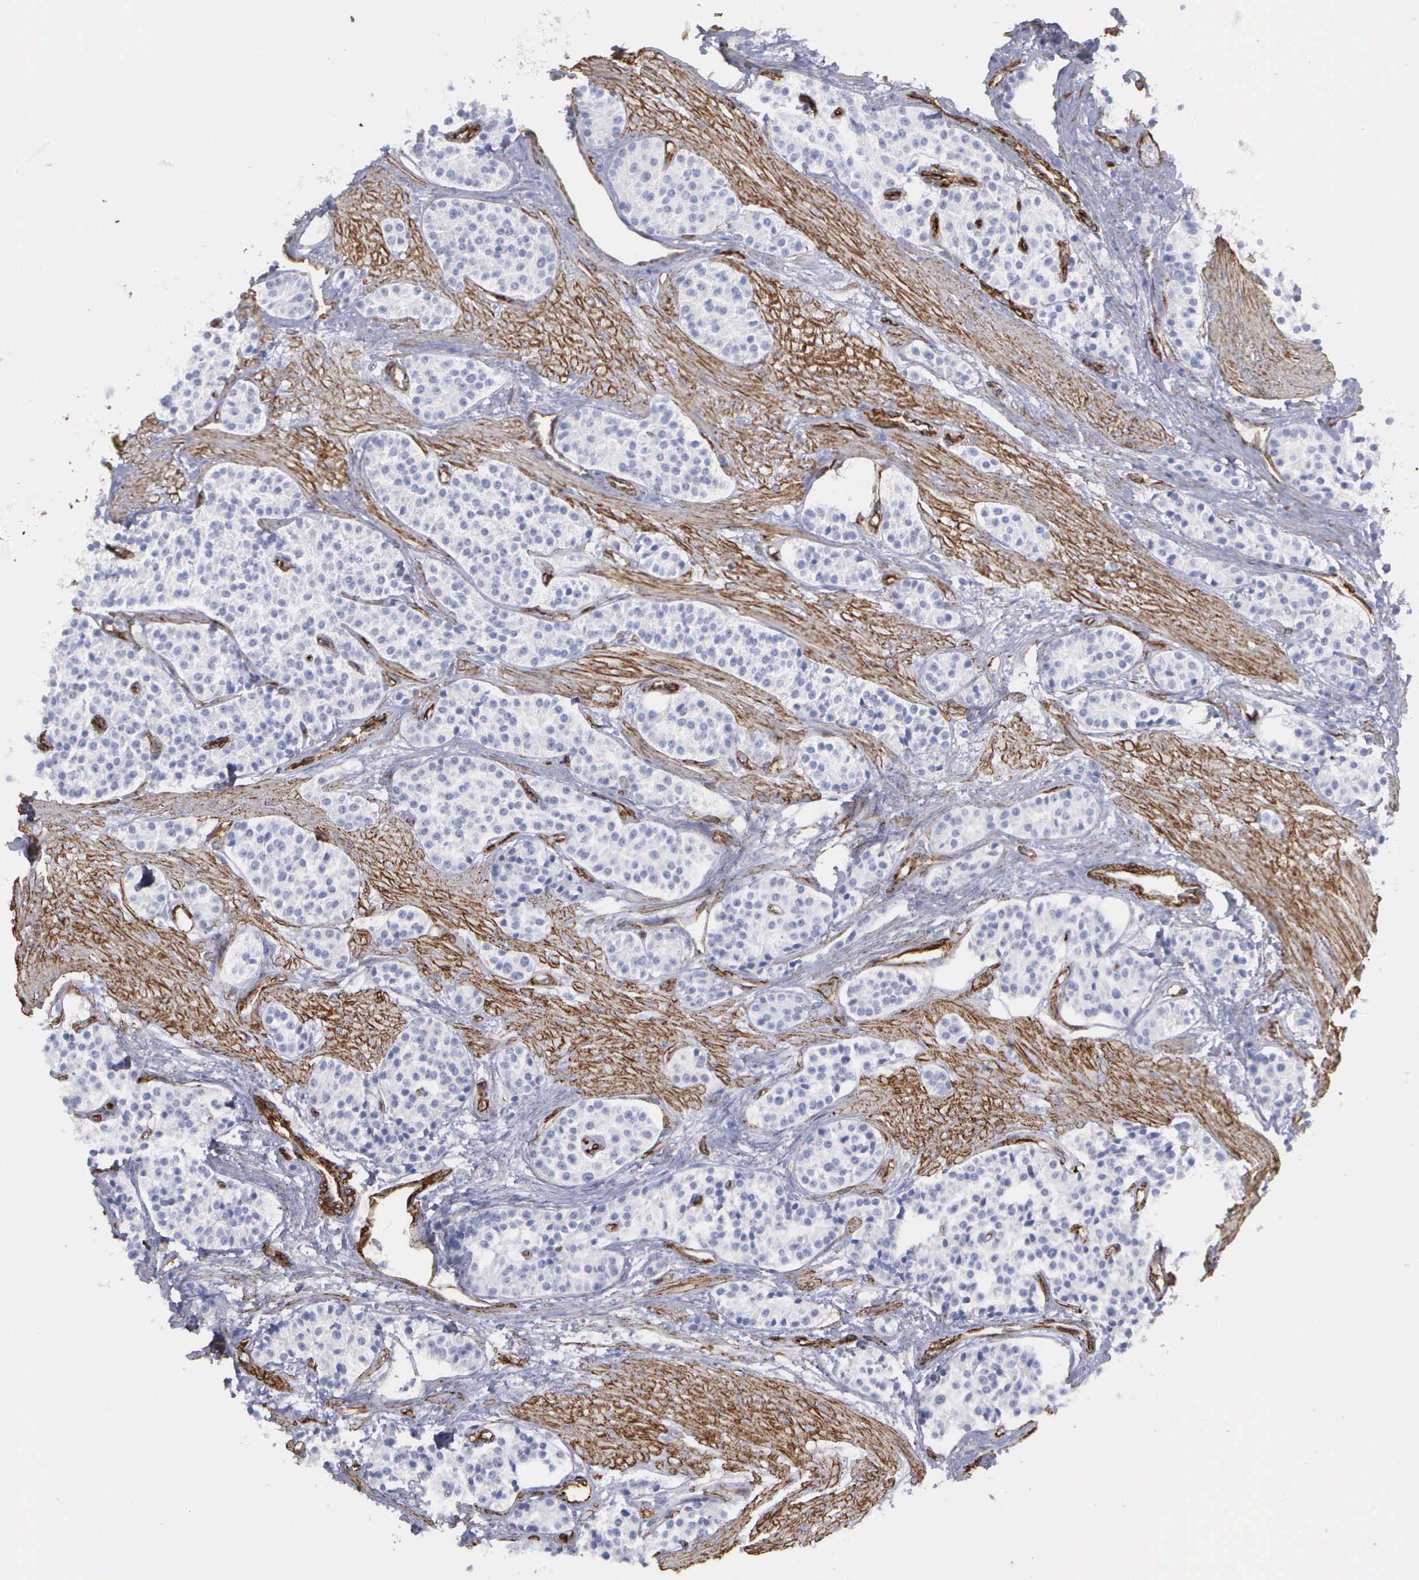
{"staining": {"intensity": "negative", "quantity": "none", "location": "none"}, "tissue": "carcinoid", "cell_type": "Tumor cells", "image_type": "cancer", "snomed": [{"axis": "morphology", "description": "Carcinoid, malignant, NOS"}, {"axis": "topography", "description": "Stomach"}], "caption": "Immunohistochemistry (IHC) image of carcinoid stained for a protein (brown), which demonstrates no staining in tumor cells.", "gene": "MAGEB10", "patient": {"sex": "female", "age": 76}}